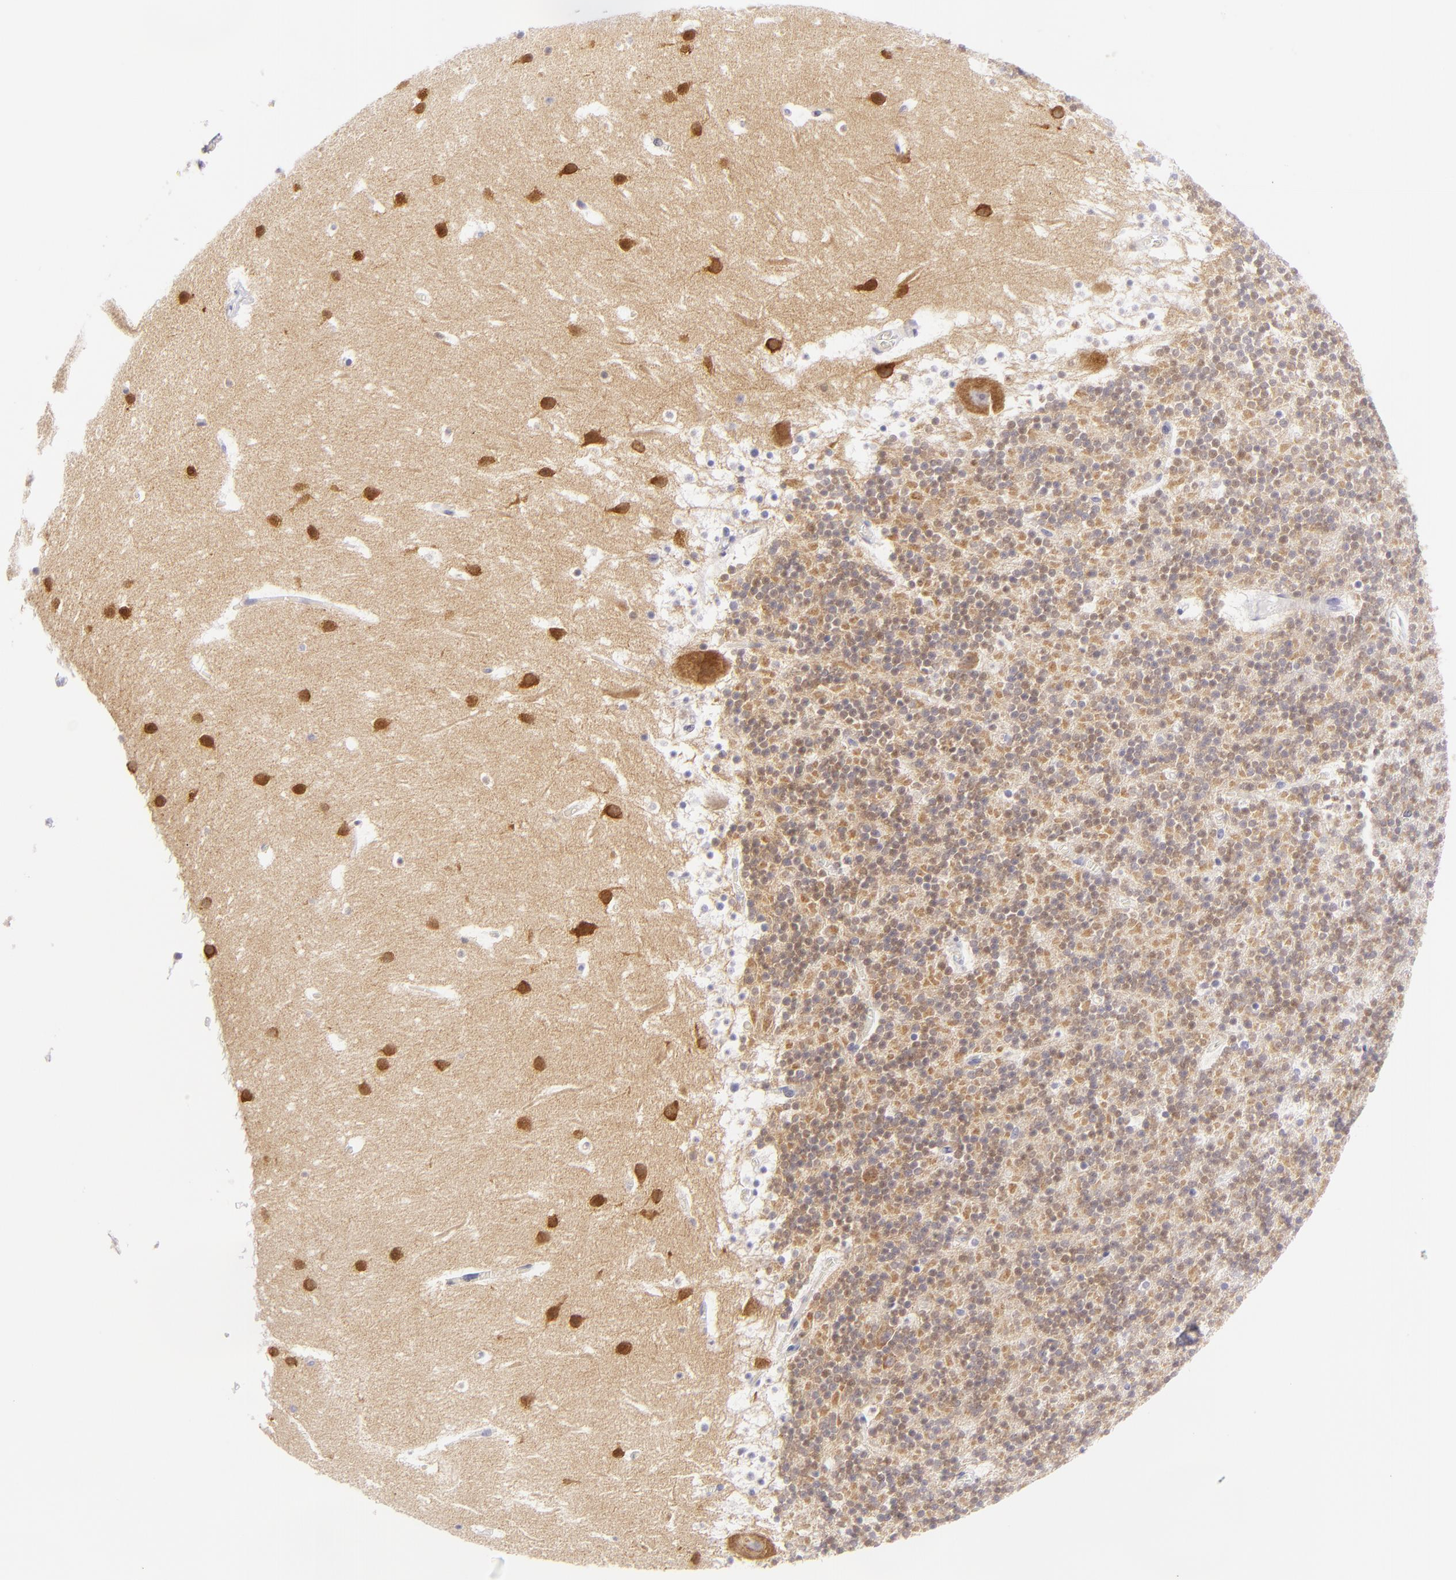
{"staining": {"intensity": "moderate", "quantity": "25%-75%", "location": "cytoplasmic/membranous"}, "tissue": "cerebellum", "cell_type": "Cells in granular layer", "image_type": "normal", "snomed": [{"axis": "morphology", "description": "Normal tissue, NOS"}, {"axis": "topography", "description": "Cerebellum"}], "caption": "This photomicrograph demonstrates benign cerebellum stained with immunohistochemistry (IHC) to label a protein in brown. The cytoplasmic/membranous of cells in granular layer show moderate positivity for the protein. Nuclei are counter-stained blue.", "gene": "DLG4", "patient": {"sex": "male", "age": 45}}